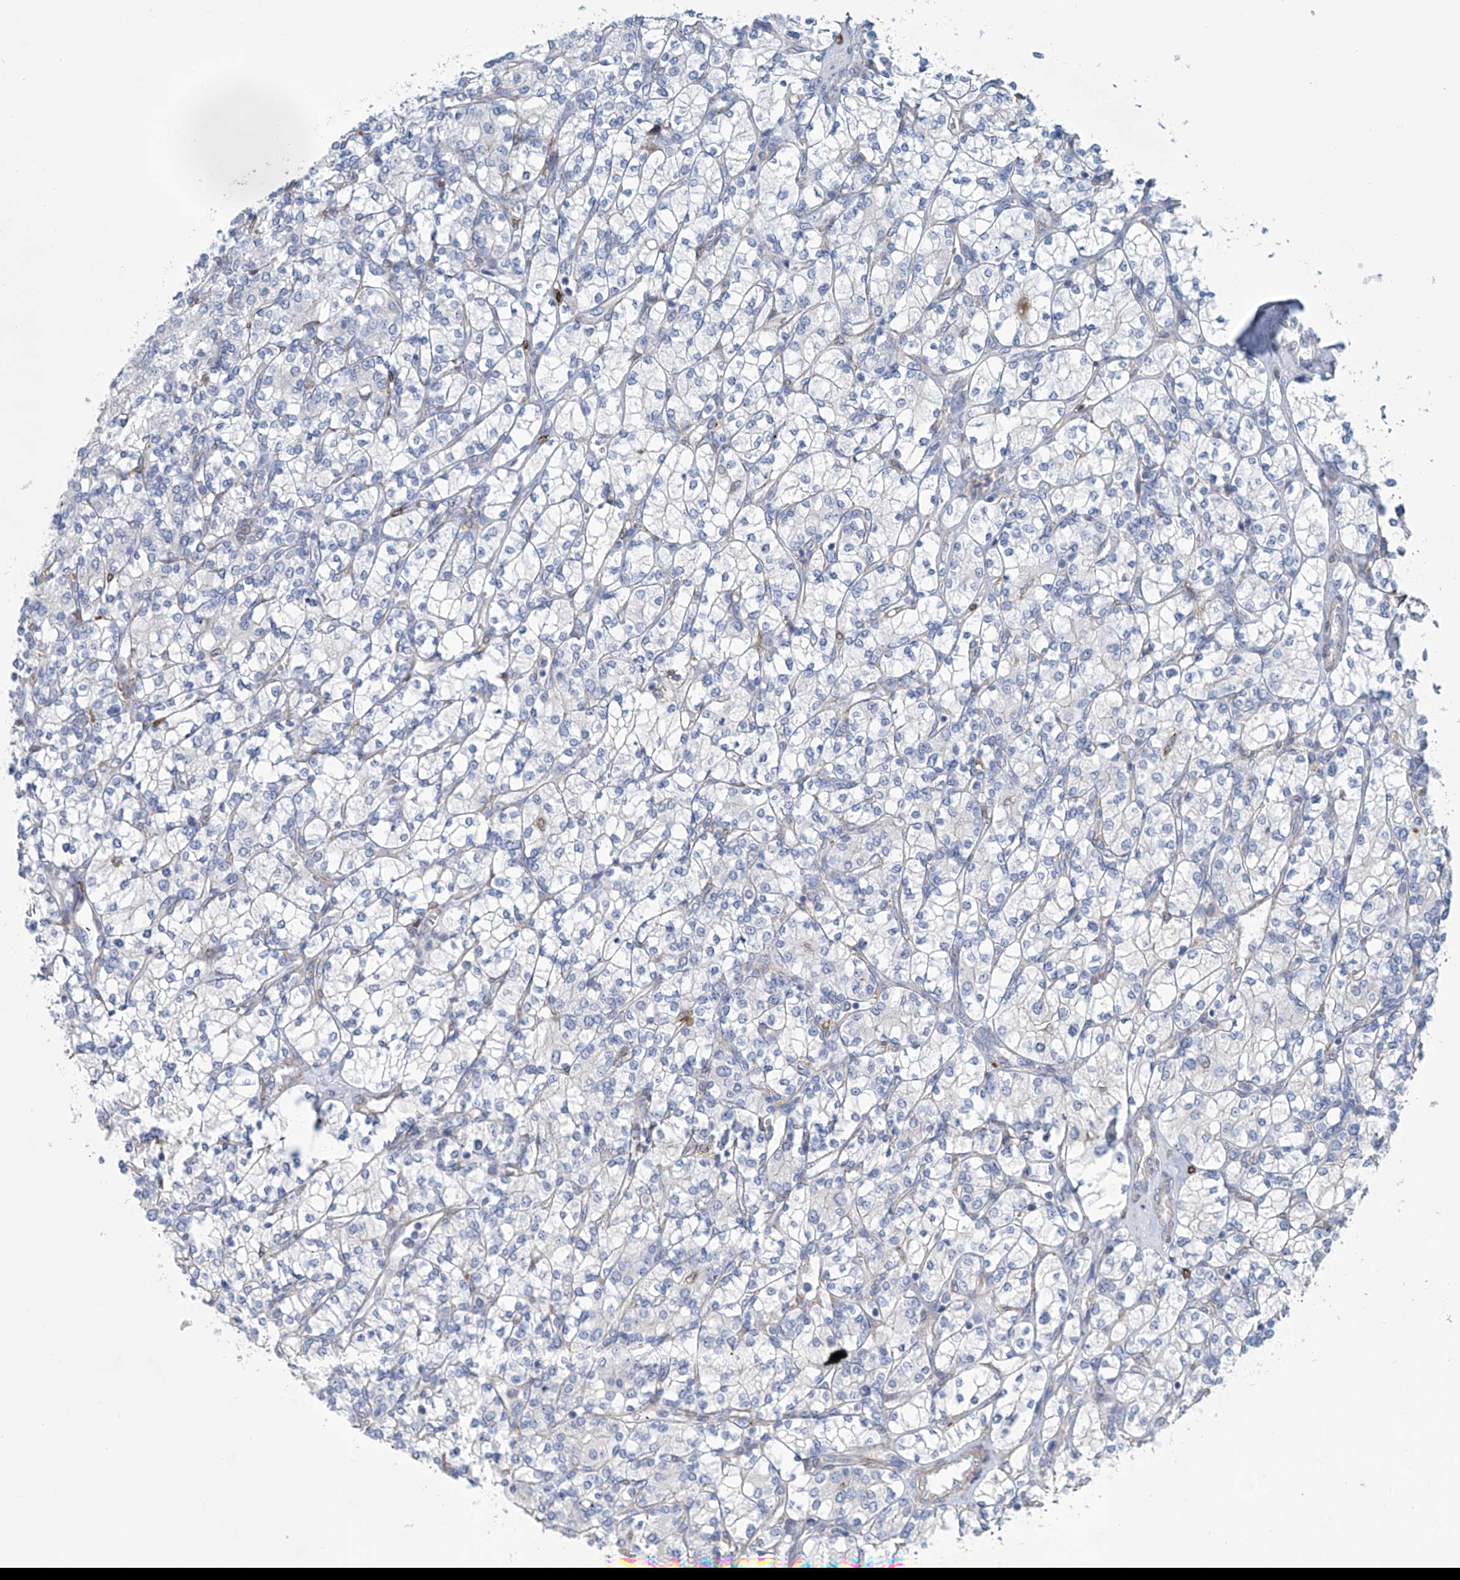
{"staining": {"intensity": "negative", "quantity": "none", "location": "none"}, "tissue": "renal cancer", "cell_type": "Tumor cells", "image_type": "cancer", "snomed": [{"axis": "morphology", "description": "Adenocarcinoma, NOS"}, {"axis": "topography", "description": "Kidney"}], "caption": "Immunohistochemical staining of human renal cancer displays no significant staining in tumor cells. (Brightfield microscopy of DAB IHC at high magnification).", "gene": "TNN", "patient": {"sex": "male", "age": 77}}